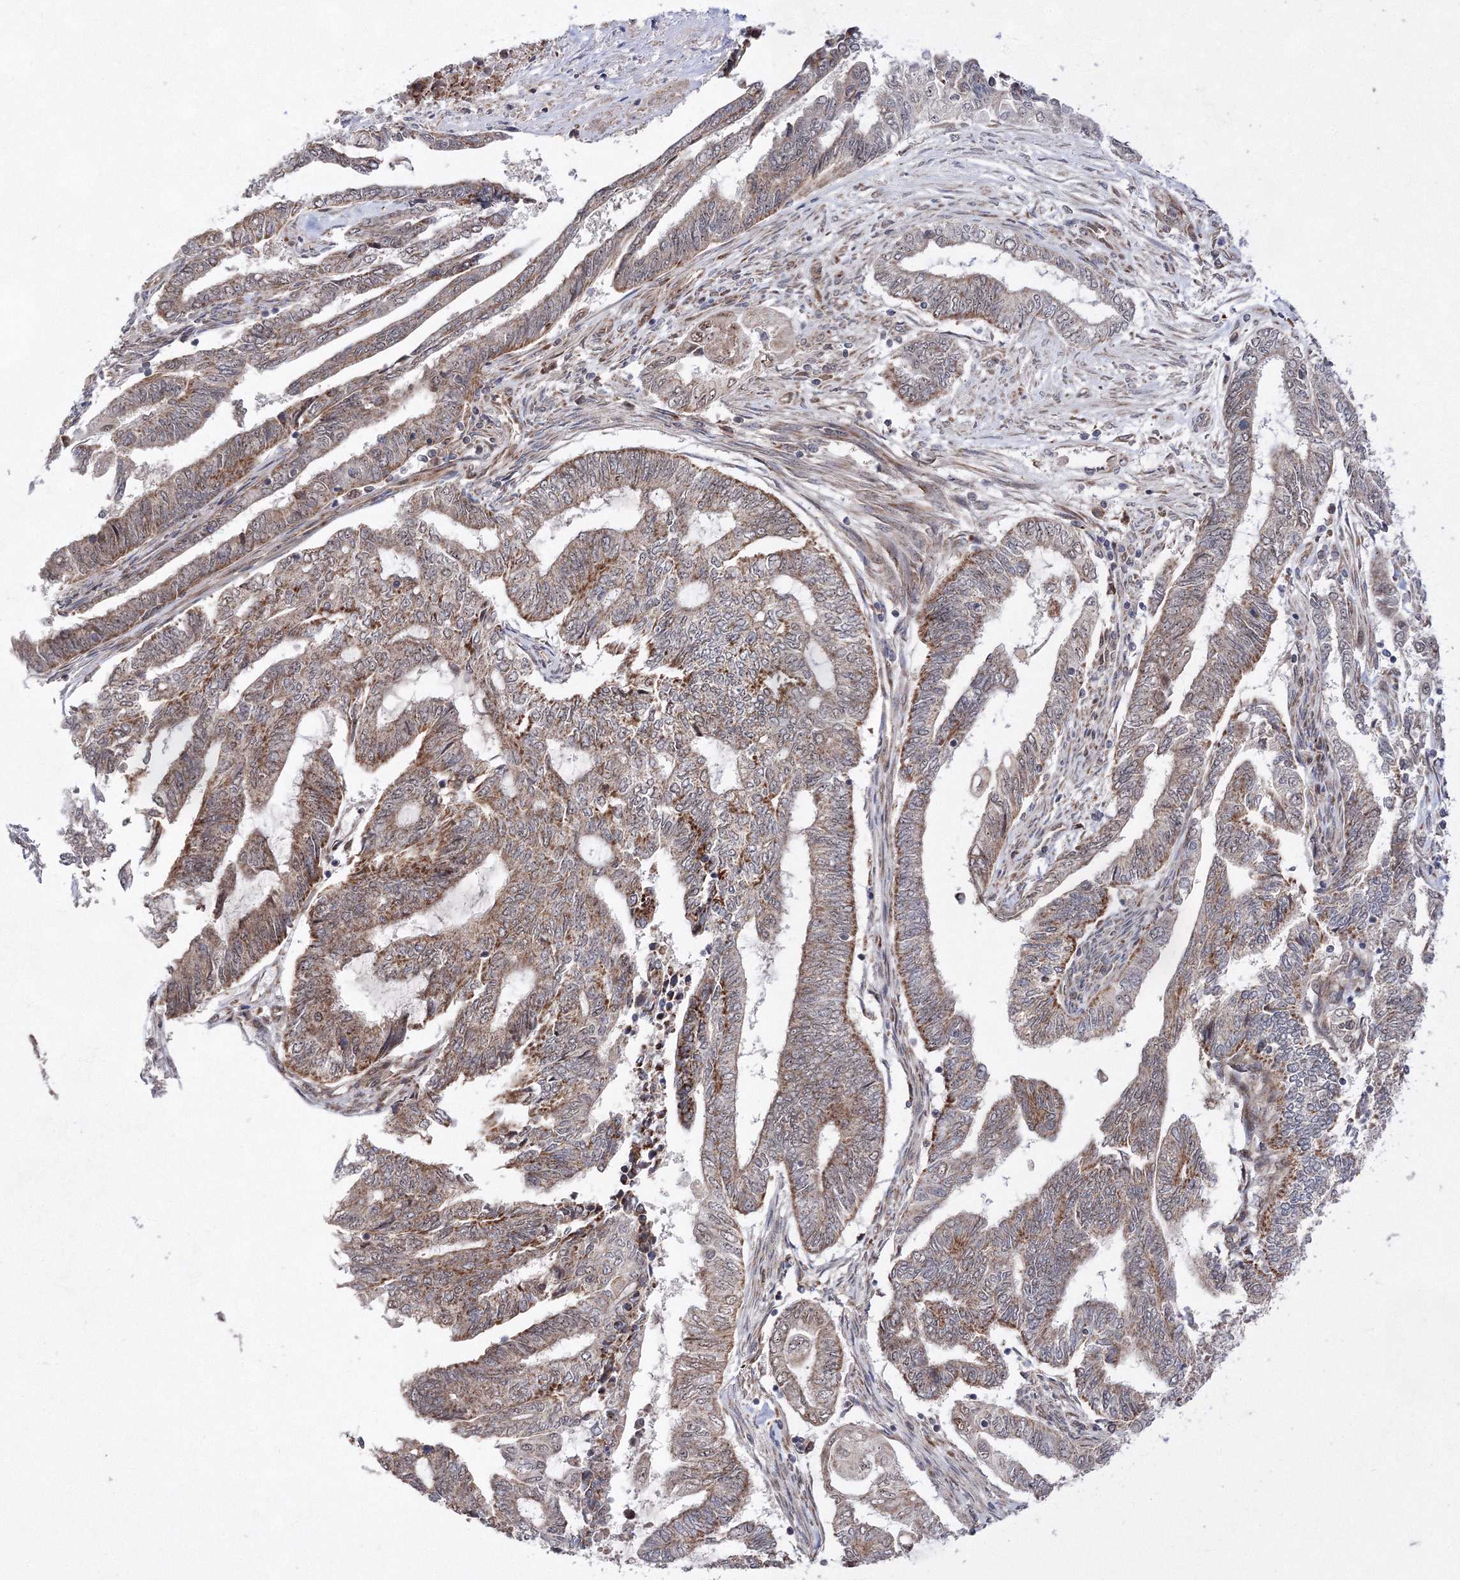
{"staining": {"intensity": "moderate", "quantity": "25%-75%", "location": "cytoplasmic/membranous"}, "tissue": "endometrial cancer", "cell_type": "Tumor cells", "image_type": "cancer", "snomed": [{"axis": "morphology", "description": "Adenocarcinoma, NOS"}, {"axis": "topography", "description": "Uterus"}, {"axis": "topography", "description": "Endometrium"}], "caption": "Human endometrial adenocarcinoma stained with a protein marker reveals moderate staining in tumor cells.", "gene": "DALRD3", "patient": {"sex": "female", "age": 70}}